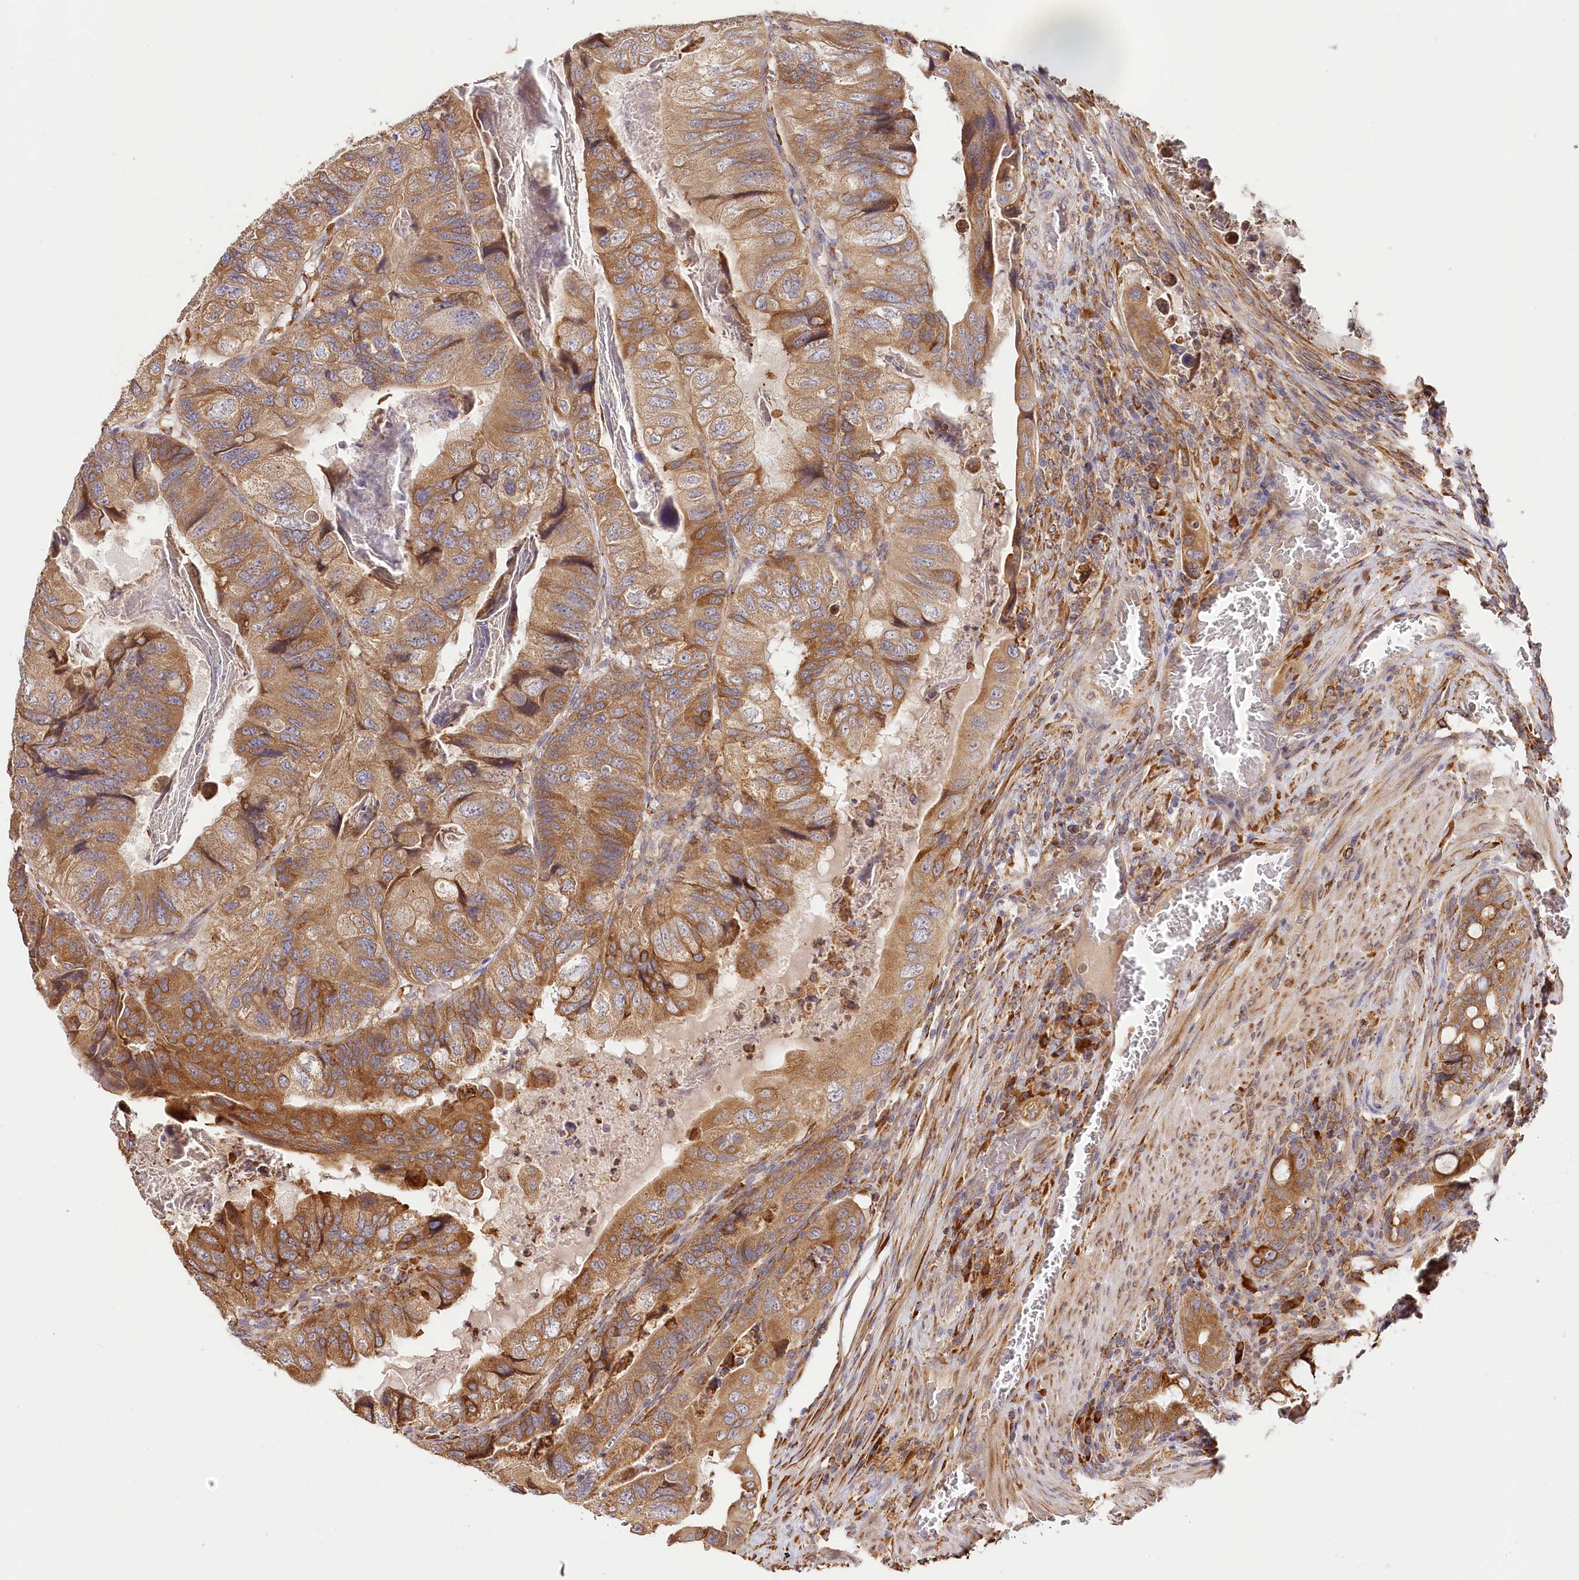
{"staining": {"intensity": "moderate", "quantity": ">75%", "location": "cytoplasmic/membranous"}, "tissue": "colorectal cancer", "cell_type": "Tumor cells", "image_type": "cancer", "snomed": [{"axis": "morphology", "description": "Adenocarcinoma, NOS"}, {"axis": "topography", "description": "Rectum"}], "caption": "Immunohistochemistry of colorectal adenocarcinoma displays medium levels of moderate cytoplasmic/membranous positivity in about >75% of tumor cells.", "gene": "VEGFA", "patient": {"sex": "male", "age": 63}}